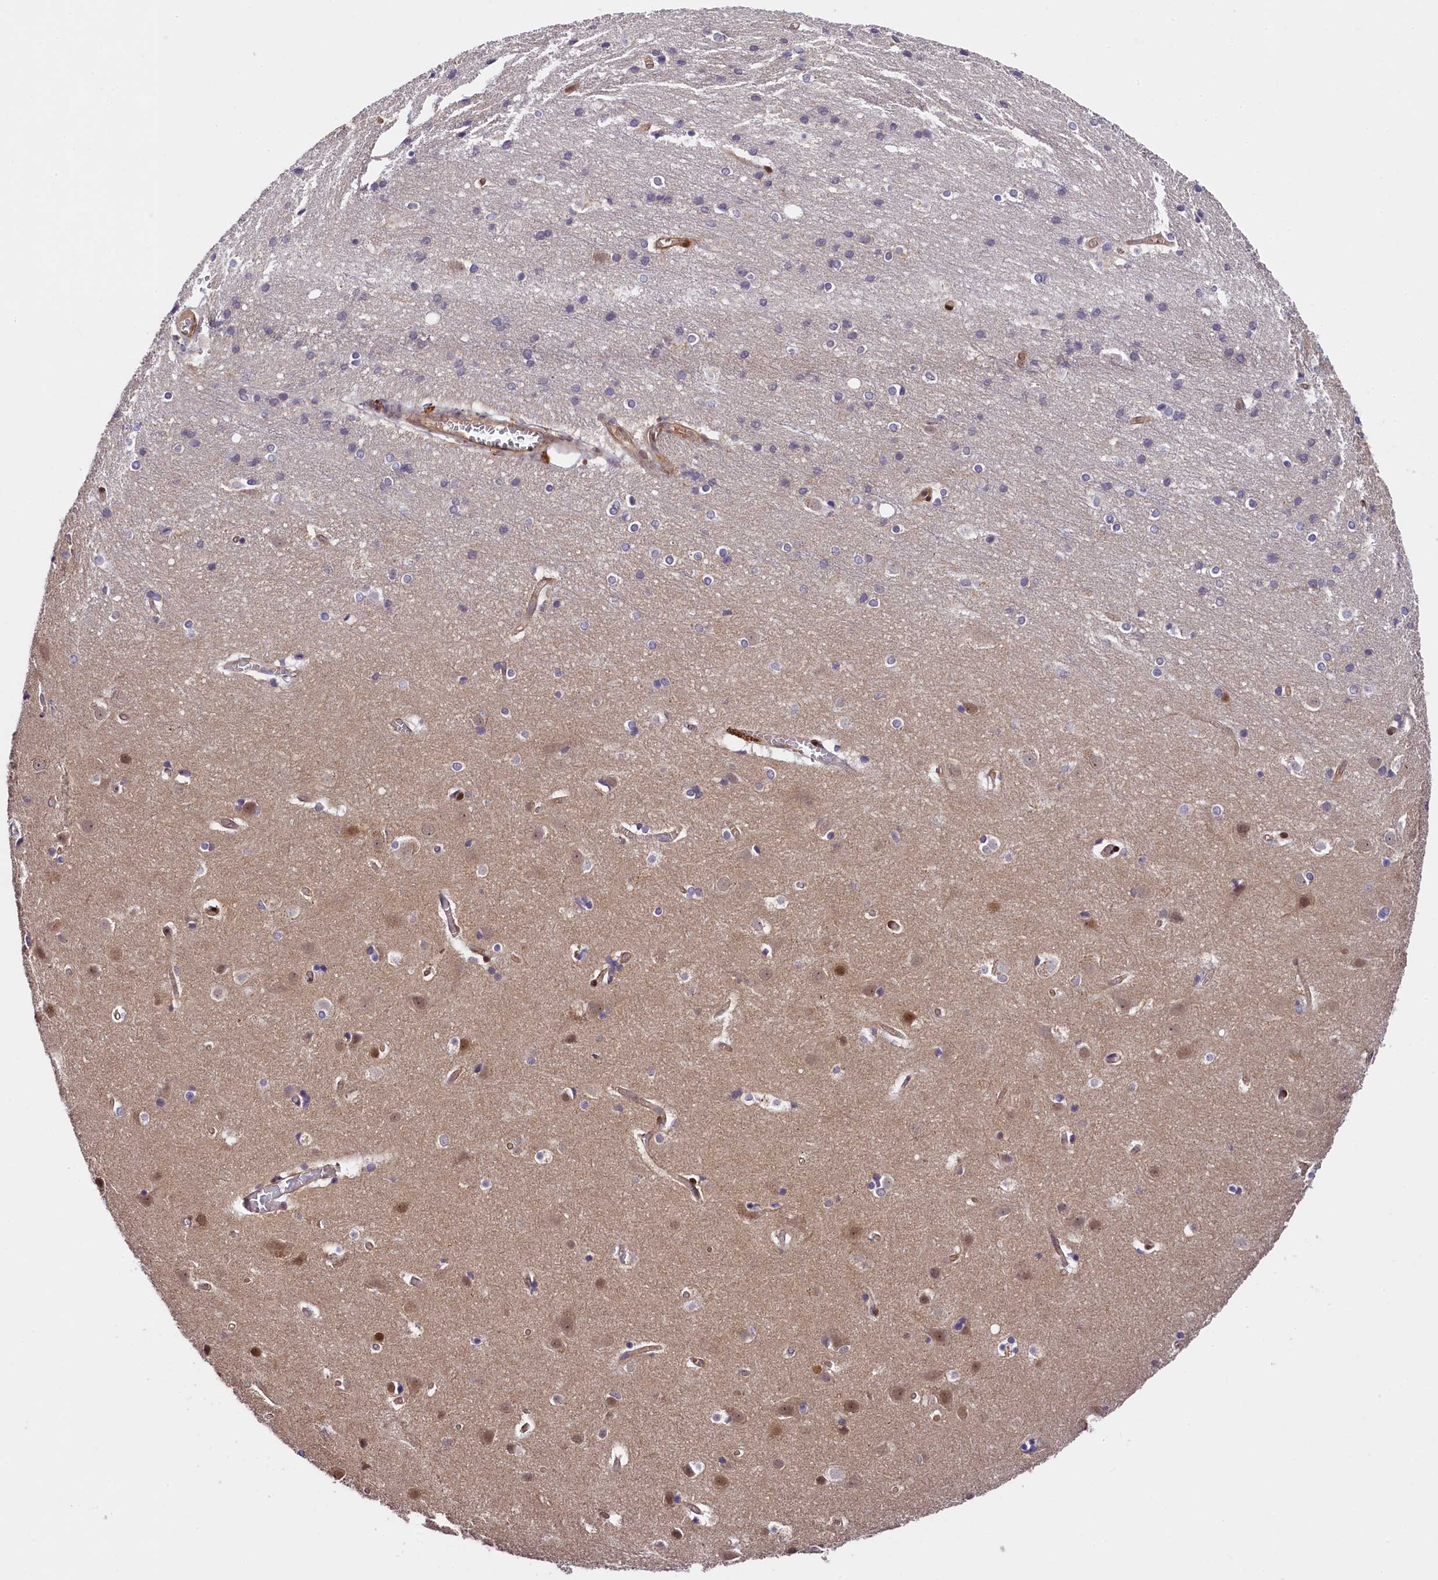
{"staining": {"intensity": "moderate", "quantity": ">75%", "location": "cytoplasmic/membranous"}, "tissue": "cerebral cortex", "cell_type": "Endothelial cells", "image_type": "normal", "snomed": [{"axis": "morphology", "description": "Normal tissue, NOS"}, {"axis": "topography", "description": "Cerebral cortex"}], "caption": "IHC of unremarkable cerebral cortex exhibits medium levels of moderate cytoplasmic/membranous positivity in approximately >75% of endothelial cells. The protein of interest is shown in brown color, while the nuclei are stained blue.", "gene": "SNRK", "patient": {"sex": "male", "age": 54}}